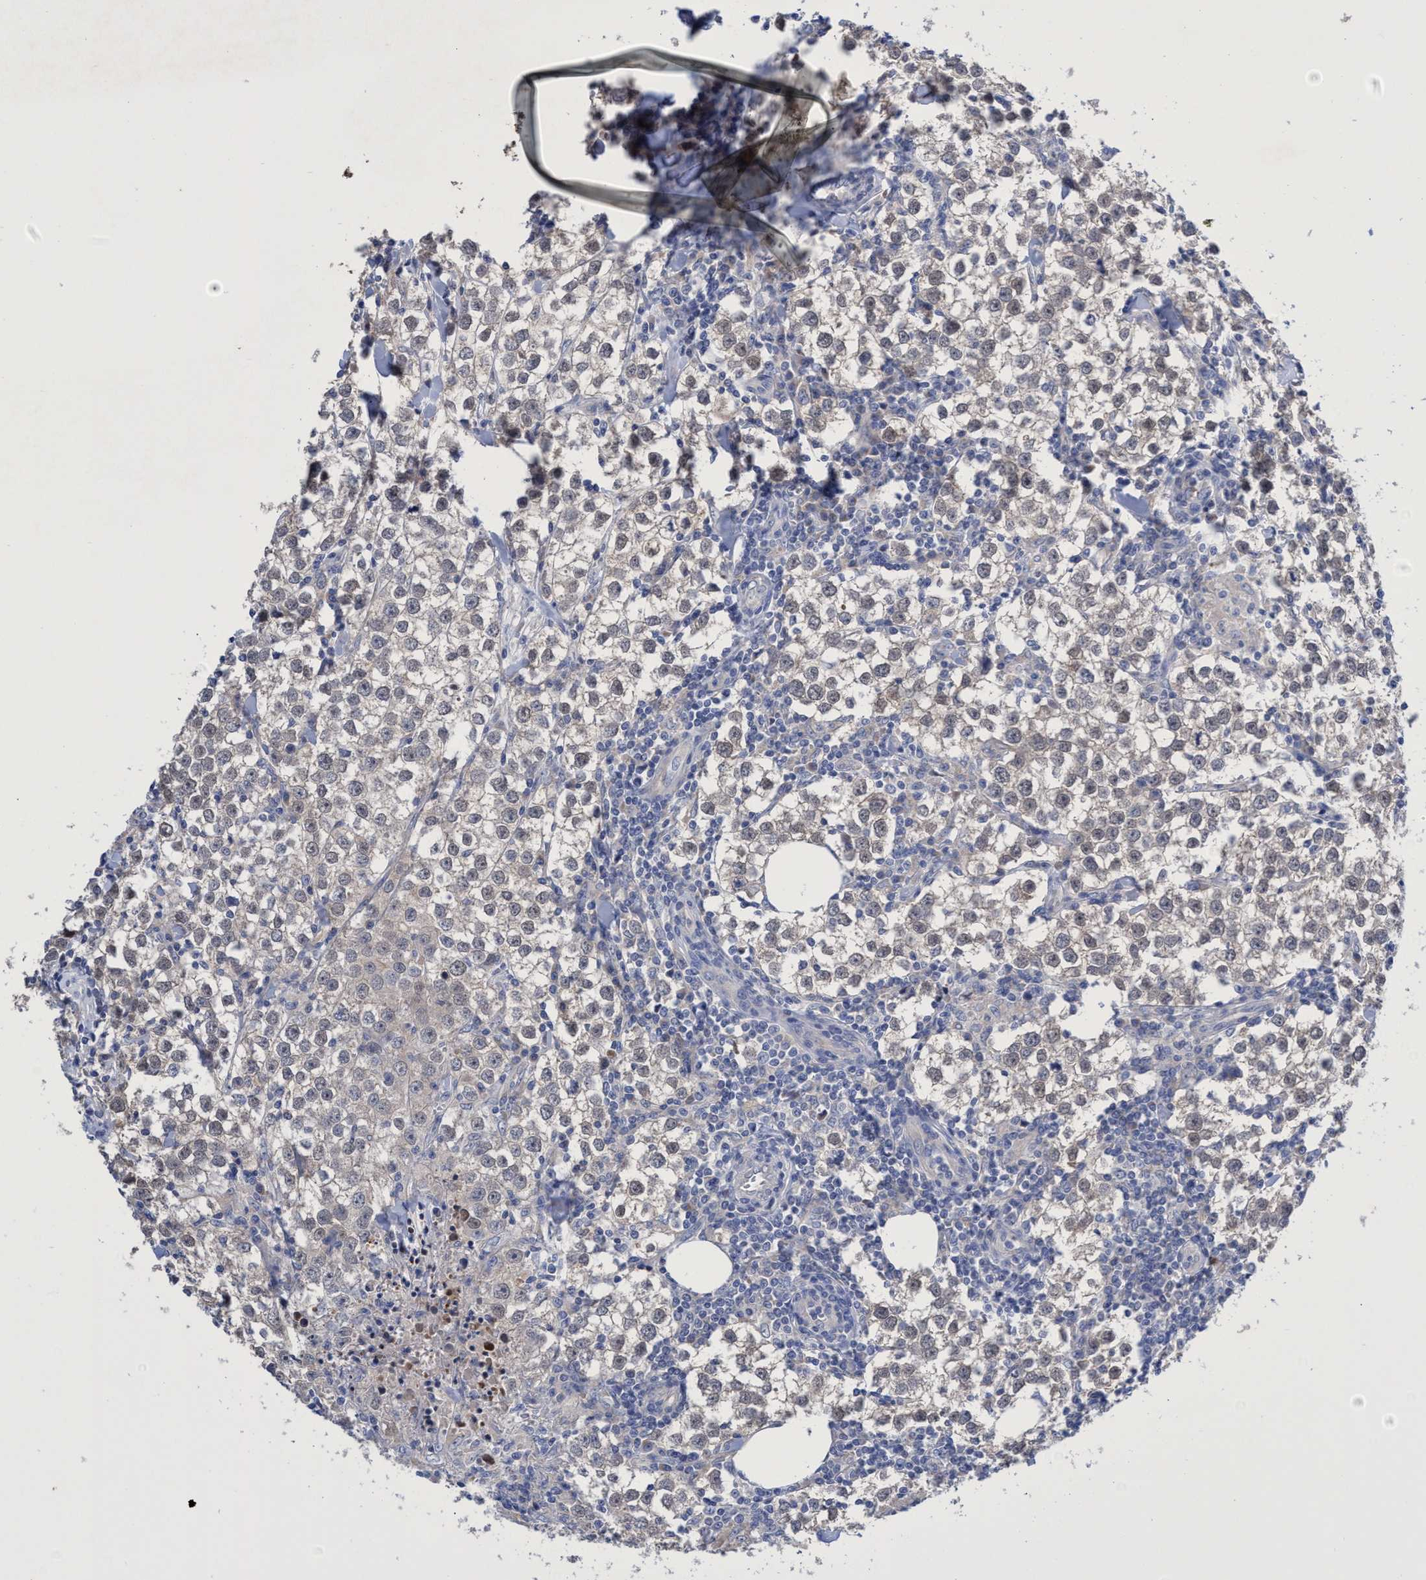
{"staining": {"intensity": "weak", "quantity": "<25%", "location": "cytoplasmic/membranous"}, "tissue": "testis cancer", "cell_type": "Tumor cells", "image_type": "cancer", "snomed": [{"axis": "morphology", "description": "Seminoma, NOS"}, {"axis": "morphology", "description": "Carcinoma, Embryonal, NOS"}, {"axis": "topography", "description": "Testis"}], "caption": "This is an immunohistochemistry histopathology image of testis cancer (seminoma). There is no staining in tumor cells.", "gene": "SVEP1", "patient": {"sex": "male", "age": 36}}